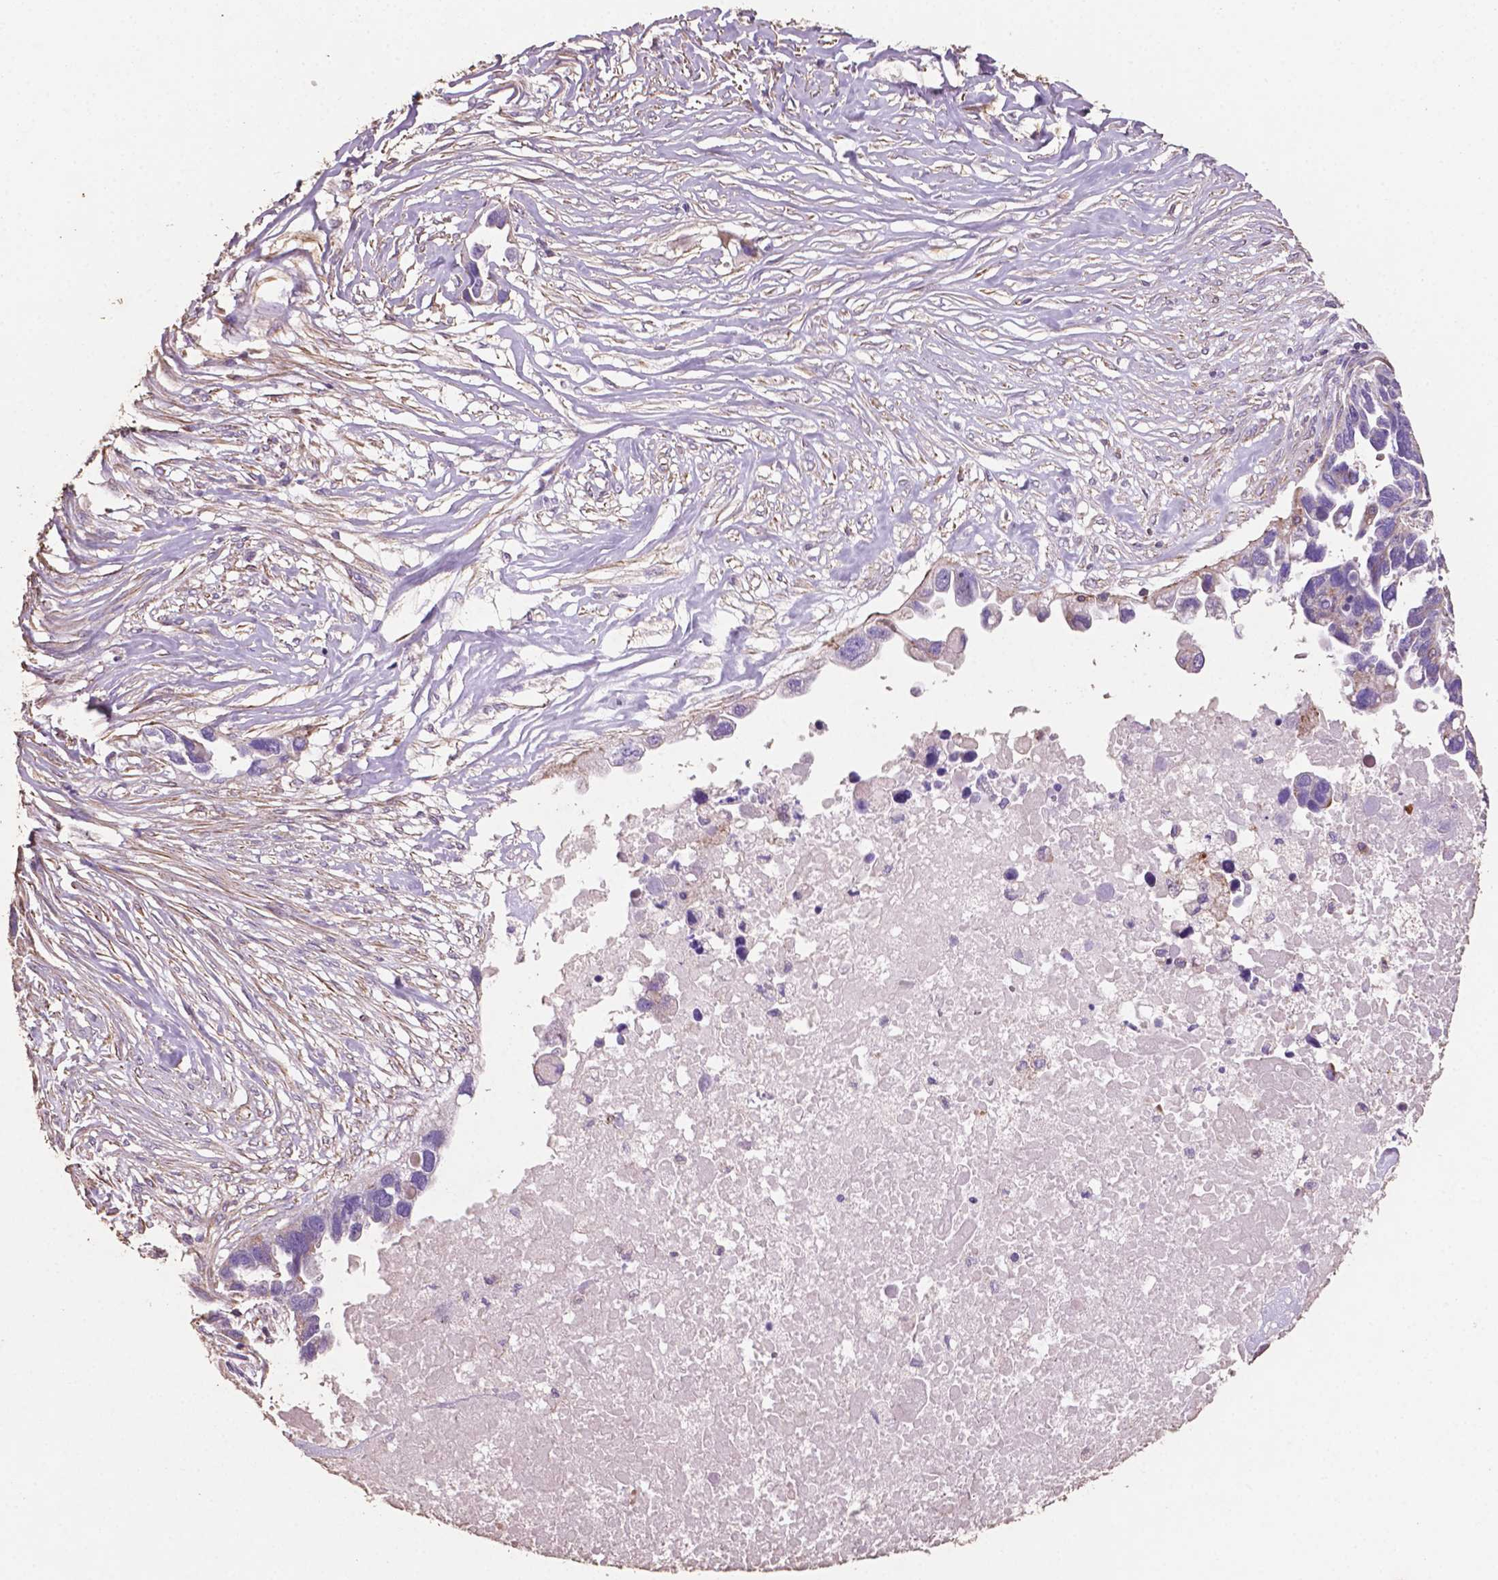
{"staining": {"intensity": "negative", "quantity": "none", "location": "none"}, "tissue": "ovarian cancer", "cell_type": "Tumor cells", "image_type": "cancer", "snomed": [{"axis": "morphology", "description": "Cystadenocarcinoma, serous, NOS"}, {"axis": "topography", "description": "Ovary"}], "caption": "Image shows no significant protein expression in tumor cells of ovarian cancer.", "gene": "COMMD4", "patient": {"sex": "female", "age": 54}}